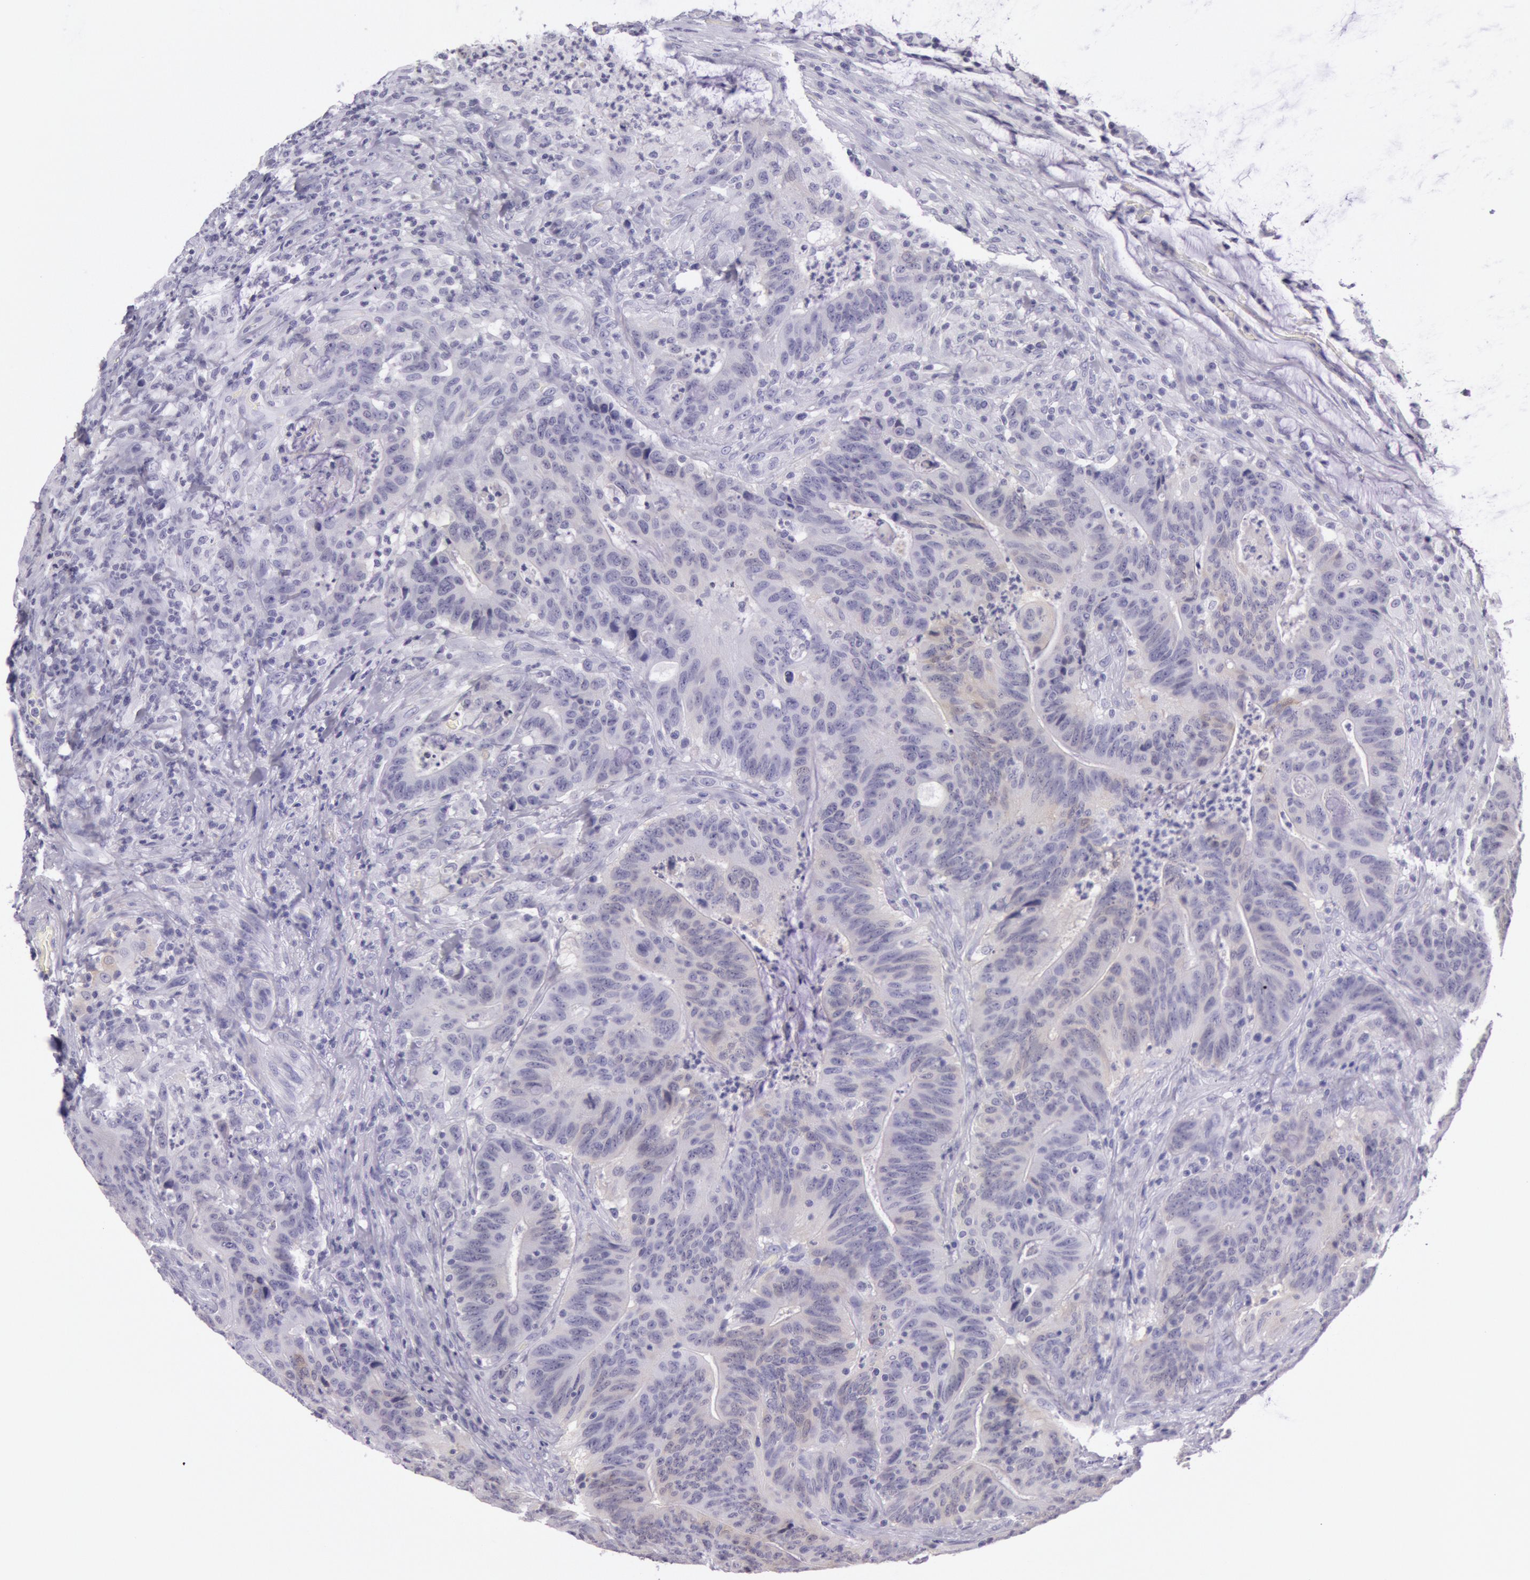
{"staining": {"intensity": "negative", "quantity": "none", "location": "none"}, "tissue": "colorectal cancer", "cell_type": "Tumor cells", "image_type": "cancer", "snomed": [{"axis": "morphology", "description": "Adenocarcinoma, NOS"}, {"axis": "topography", "description": "Colon"}], "caption": "This is a histopathology image of immunohistochemistry (IHC) staining of colorectal cancer, which shows no staining in tumor cells.", "gene": "CKB", "patient": {"sex": "male", "age": 54}}